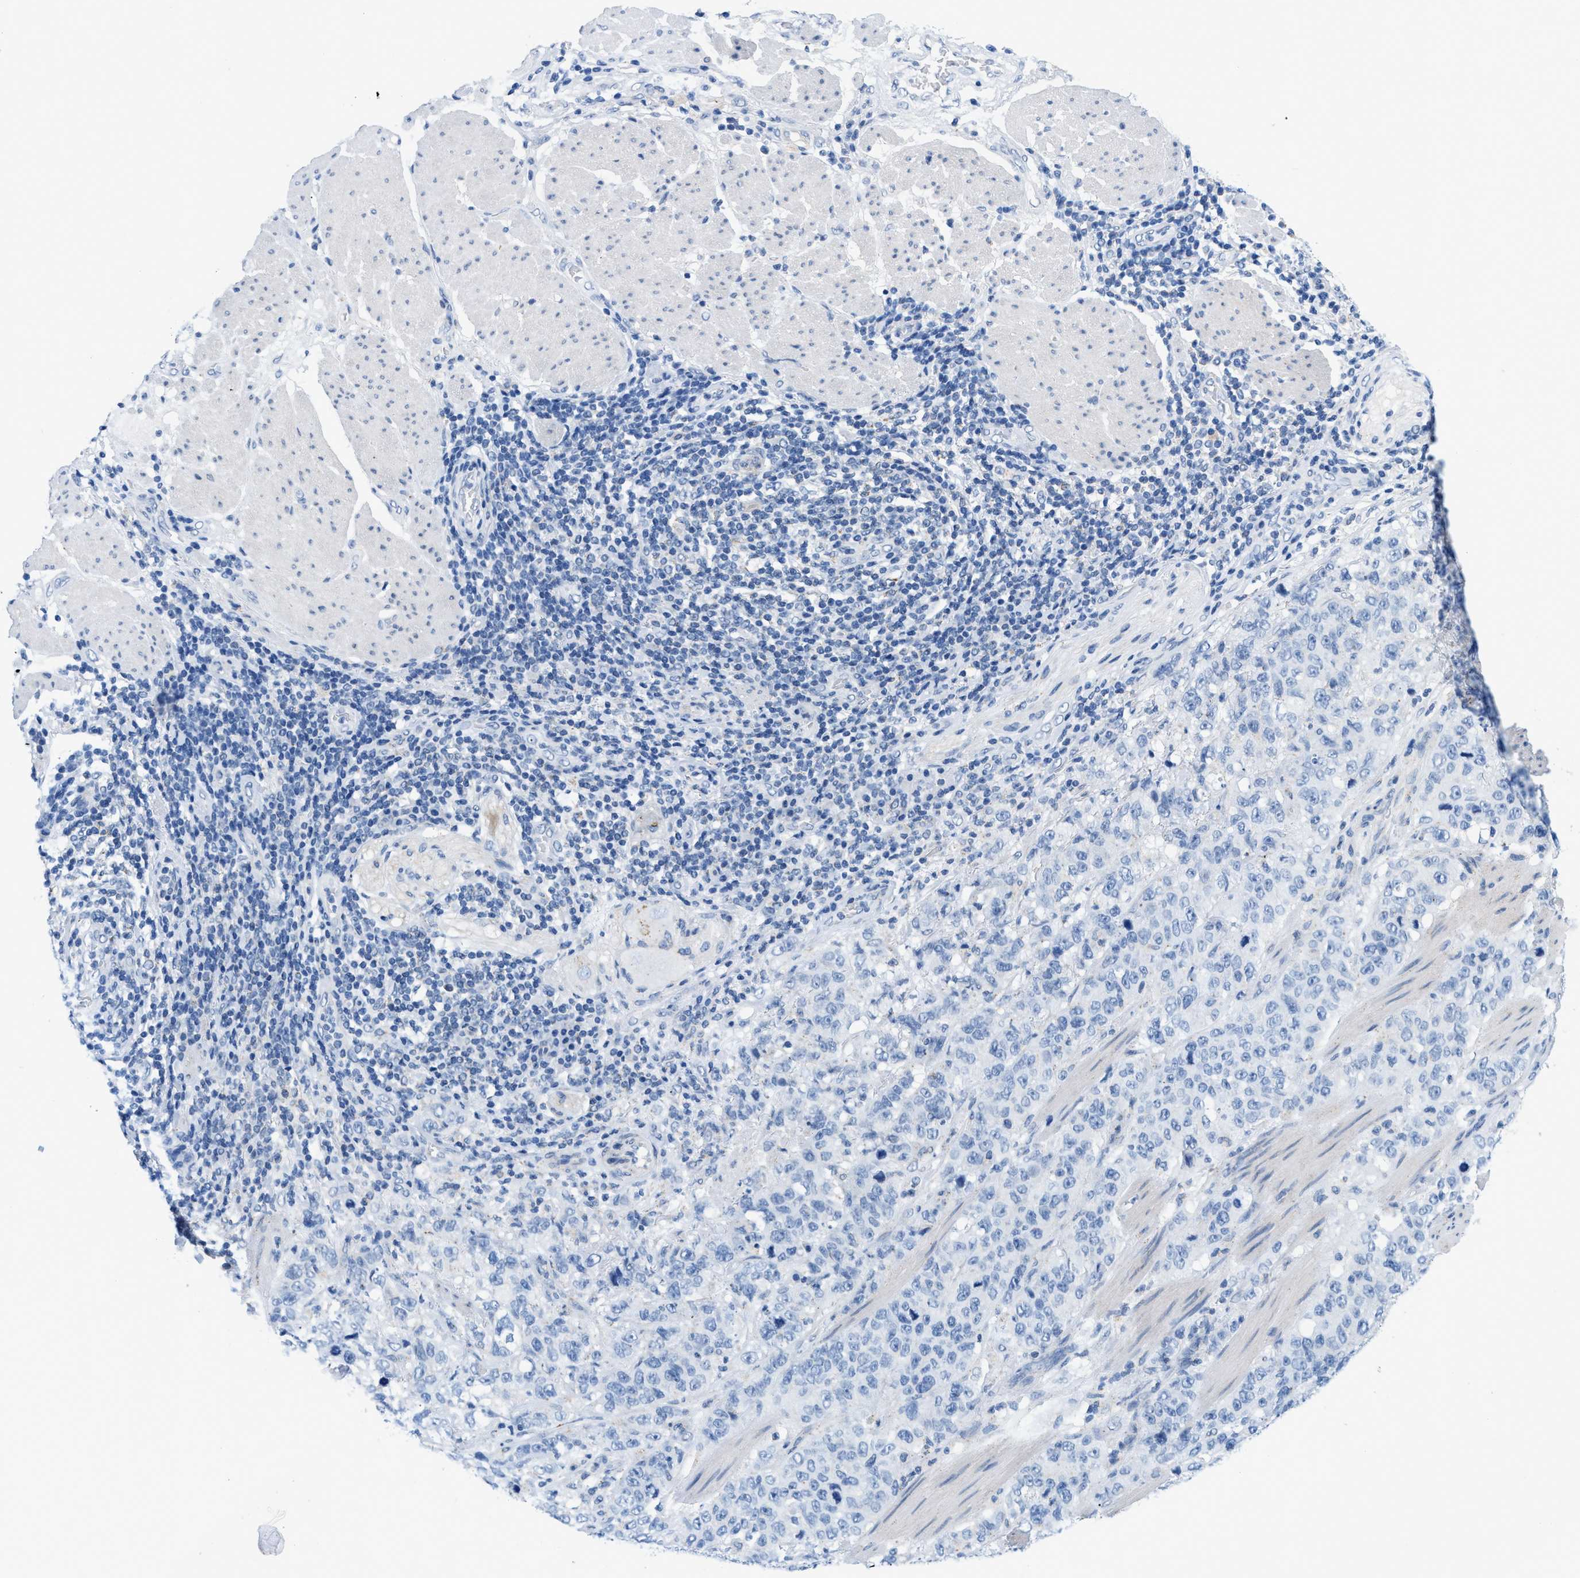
{"staining": {"intensity": "negative", "quantity": "none", "location": "none"}, "tissue": "stomach cancer", "cell_type": "Tumor cells", "image_type": "cancer", "snomed": [{"axis": "morphology", "description": "Adenocarcinoma, NOS"}, {"axis": "topography", "description": "Stomach"}], "caption": "Stomach adenocarcinoma stained for a protein using IHC exhibits no staining tumor cells.", "gene": "FDCSP", "patient": {"sex": "male", "age": 48}}